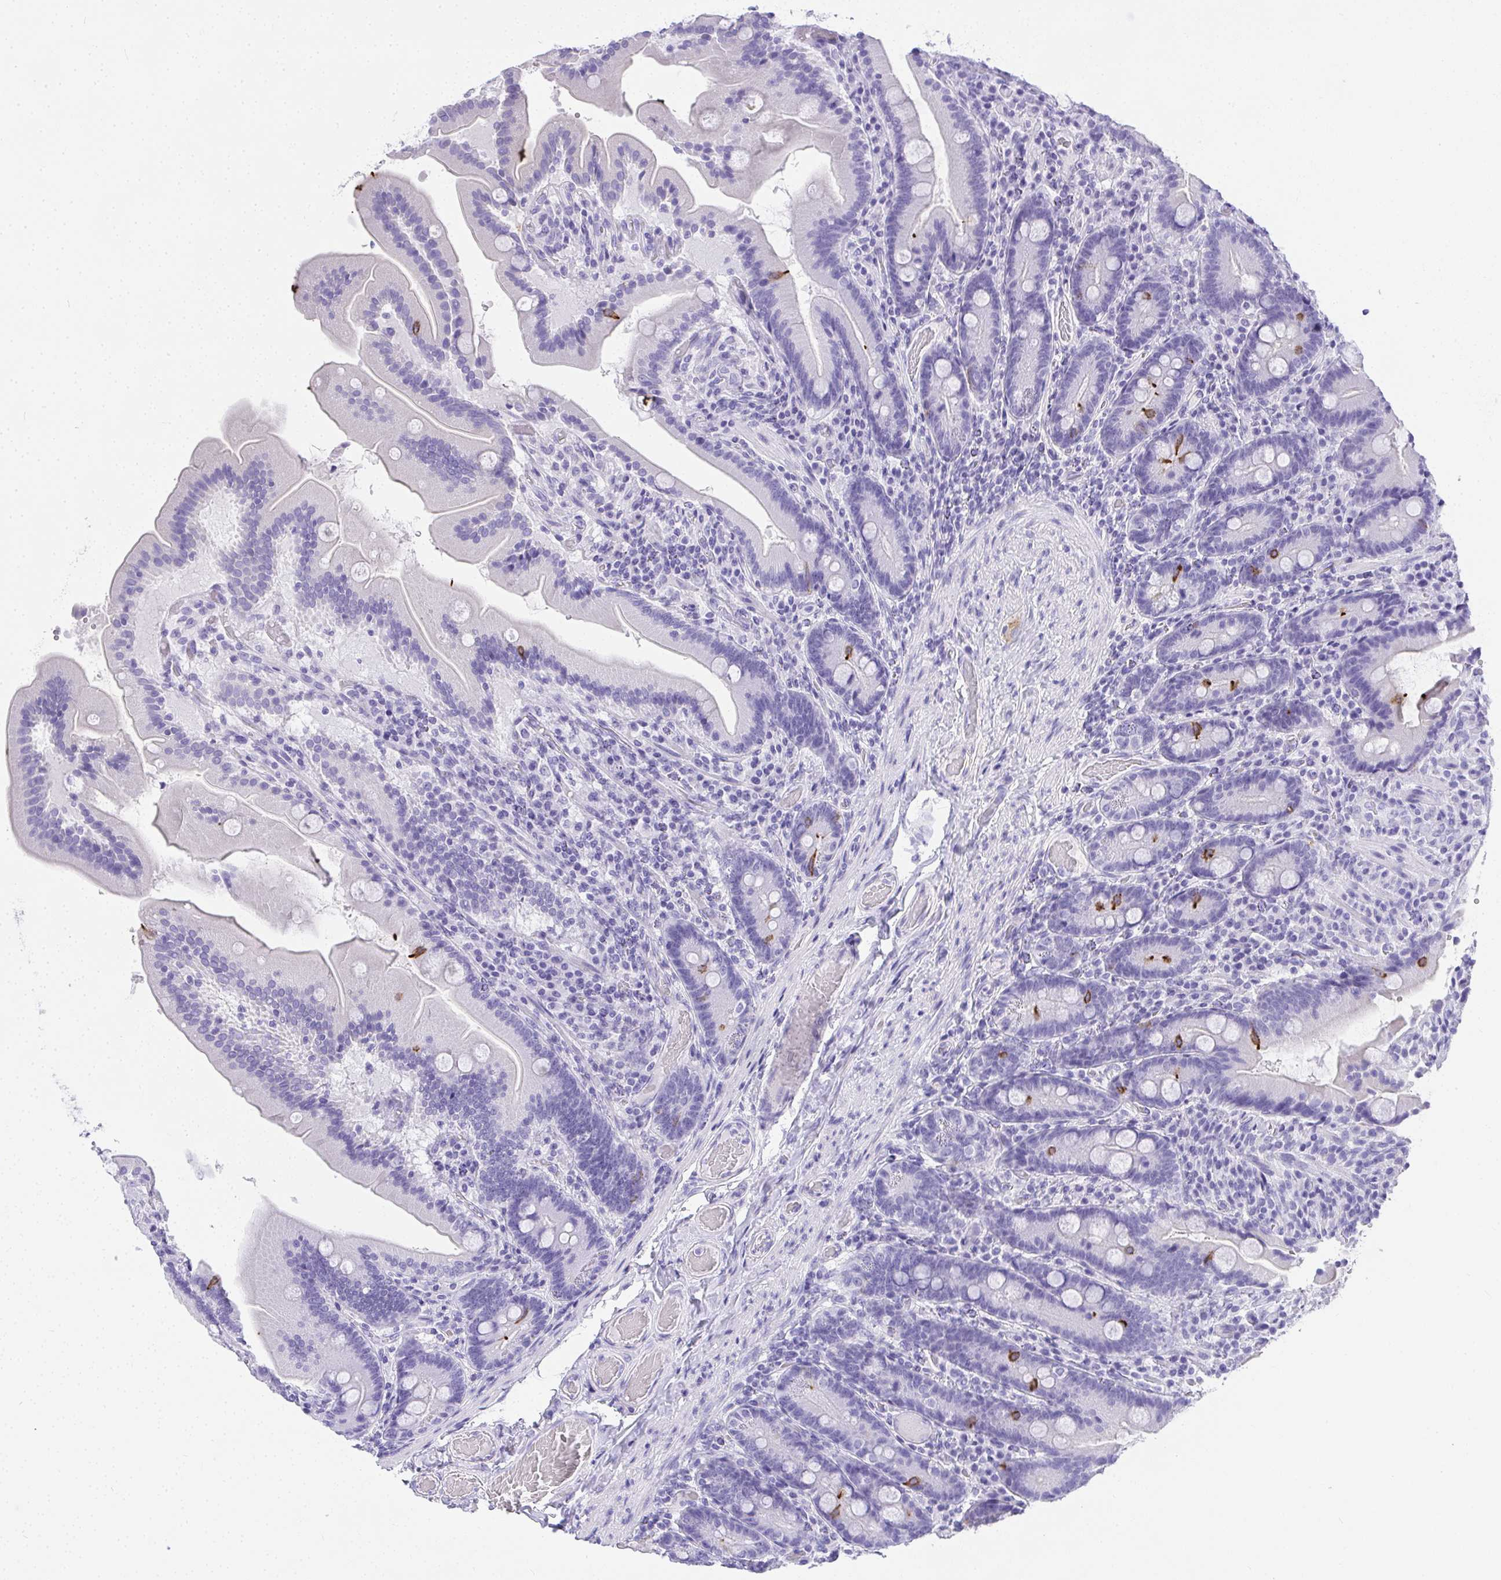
{"staining": {"intensity": "strong", "quantity": "<25%", "location": "cytoplasmic/membranous"}, "tissue": "duodenum", "cell_type": "Glandular cells", "image_type": "normal", "snomed": [{"axis": "morphology", "description": "Normal tissue, NOS"}, {"axis": "topography", "description": "Duodenum"}], "caption": "The photomicrograph displays a brown stain indicating the presence of a protein in the cytoplasmic/membranous of glandular cells in duodenum.", "gene": "AVIL", "patient": {"sex": "female", "age": 62}}